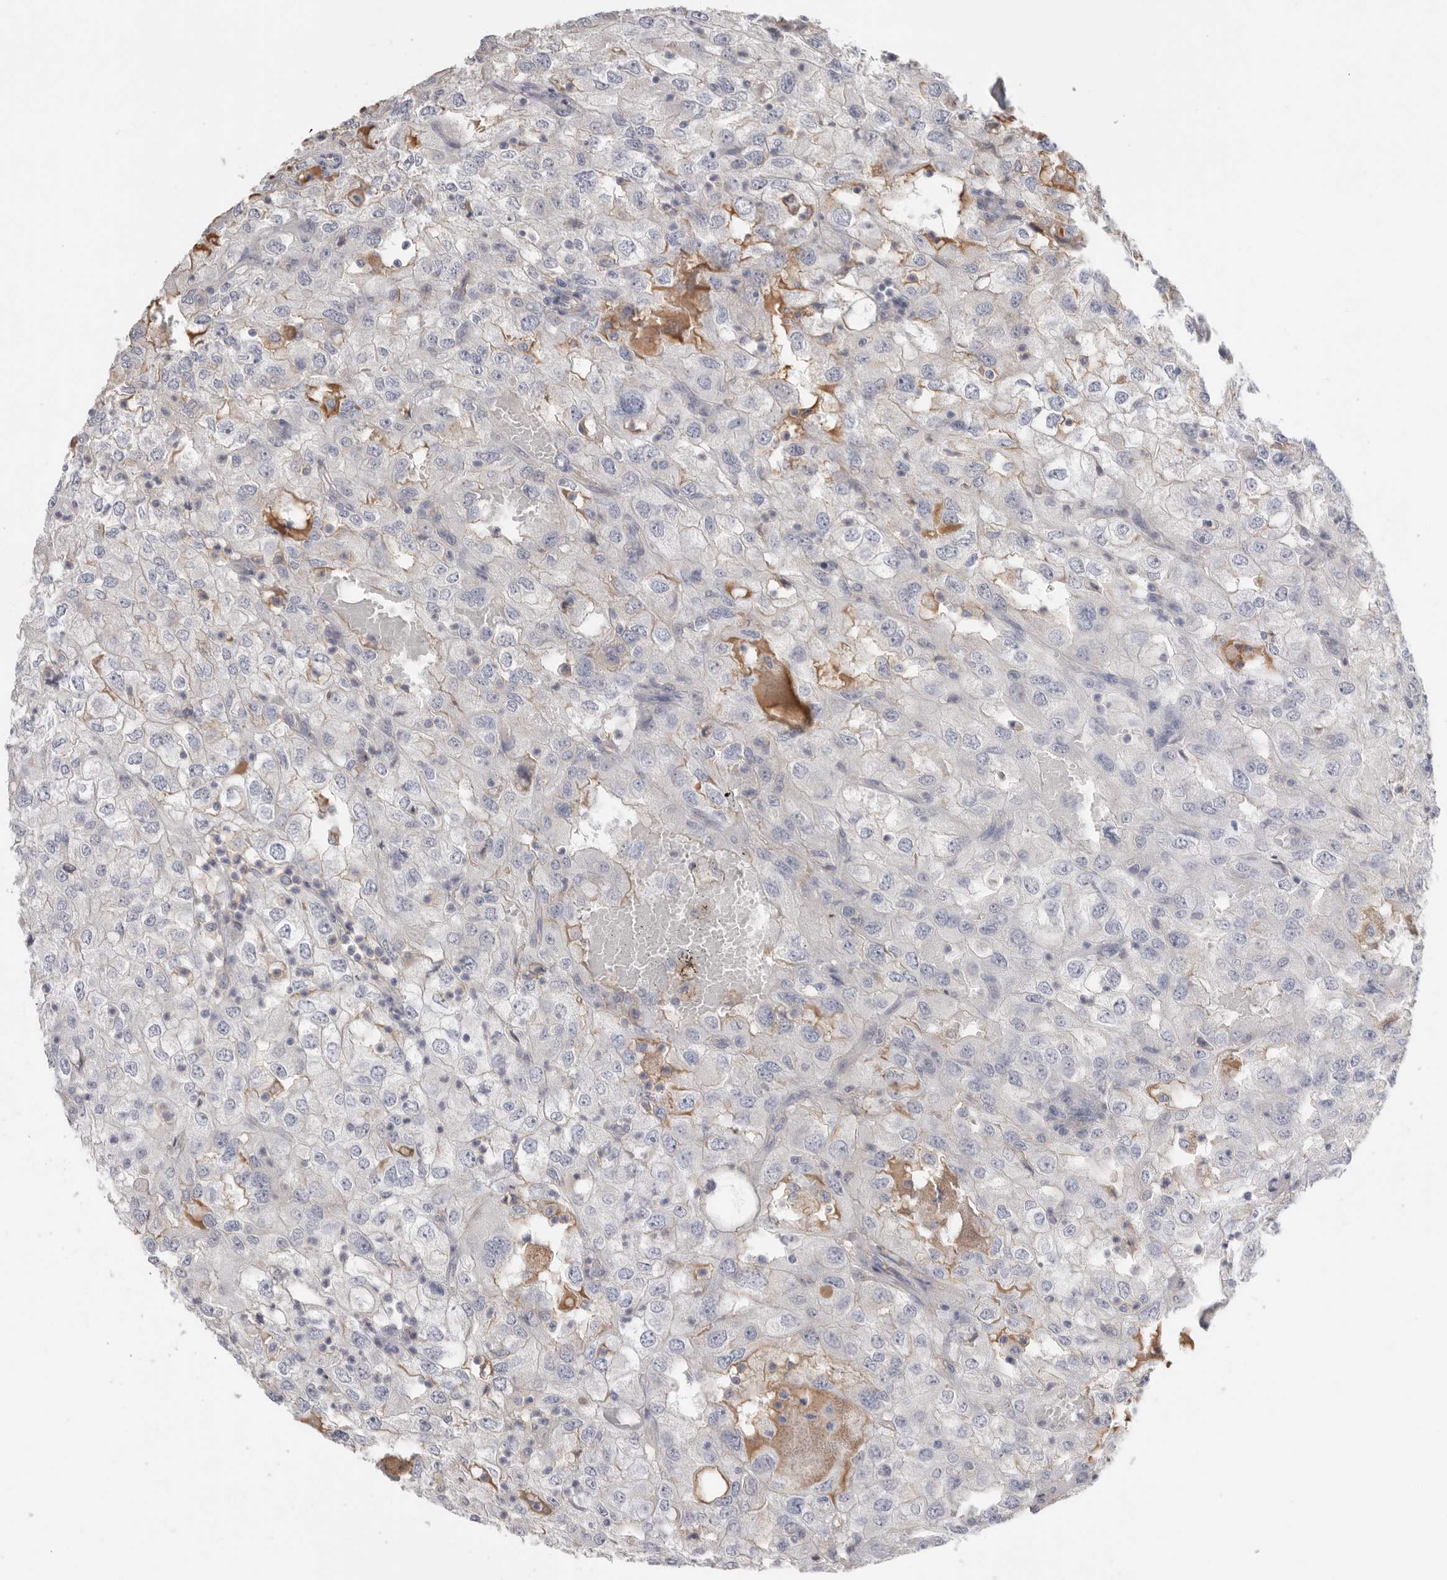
{"staining": {"intensity": "negative", "quantity": "none", "location": "none"}, "tissue": "renal cancer", "cell_type": "Tumor cells", "image_type": "cancer", "snomed": [{"axis": "morphology", "description": "Adenocarcinoma, NOS"}, {"axis": "topography", "description": "Kidney"}], "caption": "IHC of renal cancer demonstrates no staining in tumor cells. (DAB (3,3'-diaminobenzidine) IHC, high magnification).", "gene": "APOA2", "patient": {"sex": "female", "age": 54}}